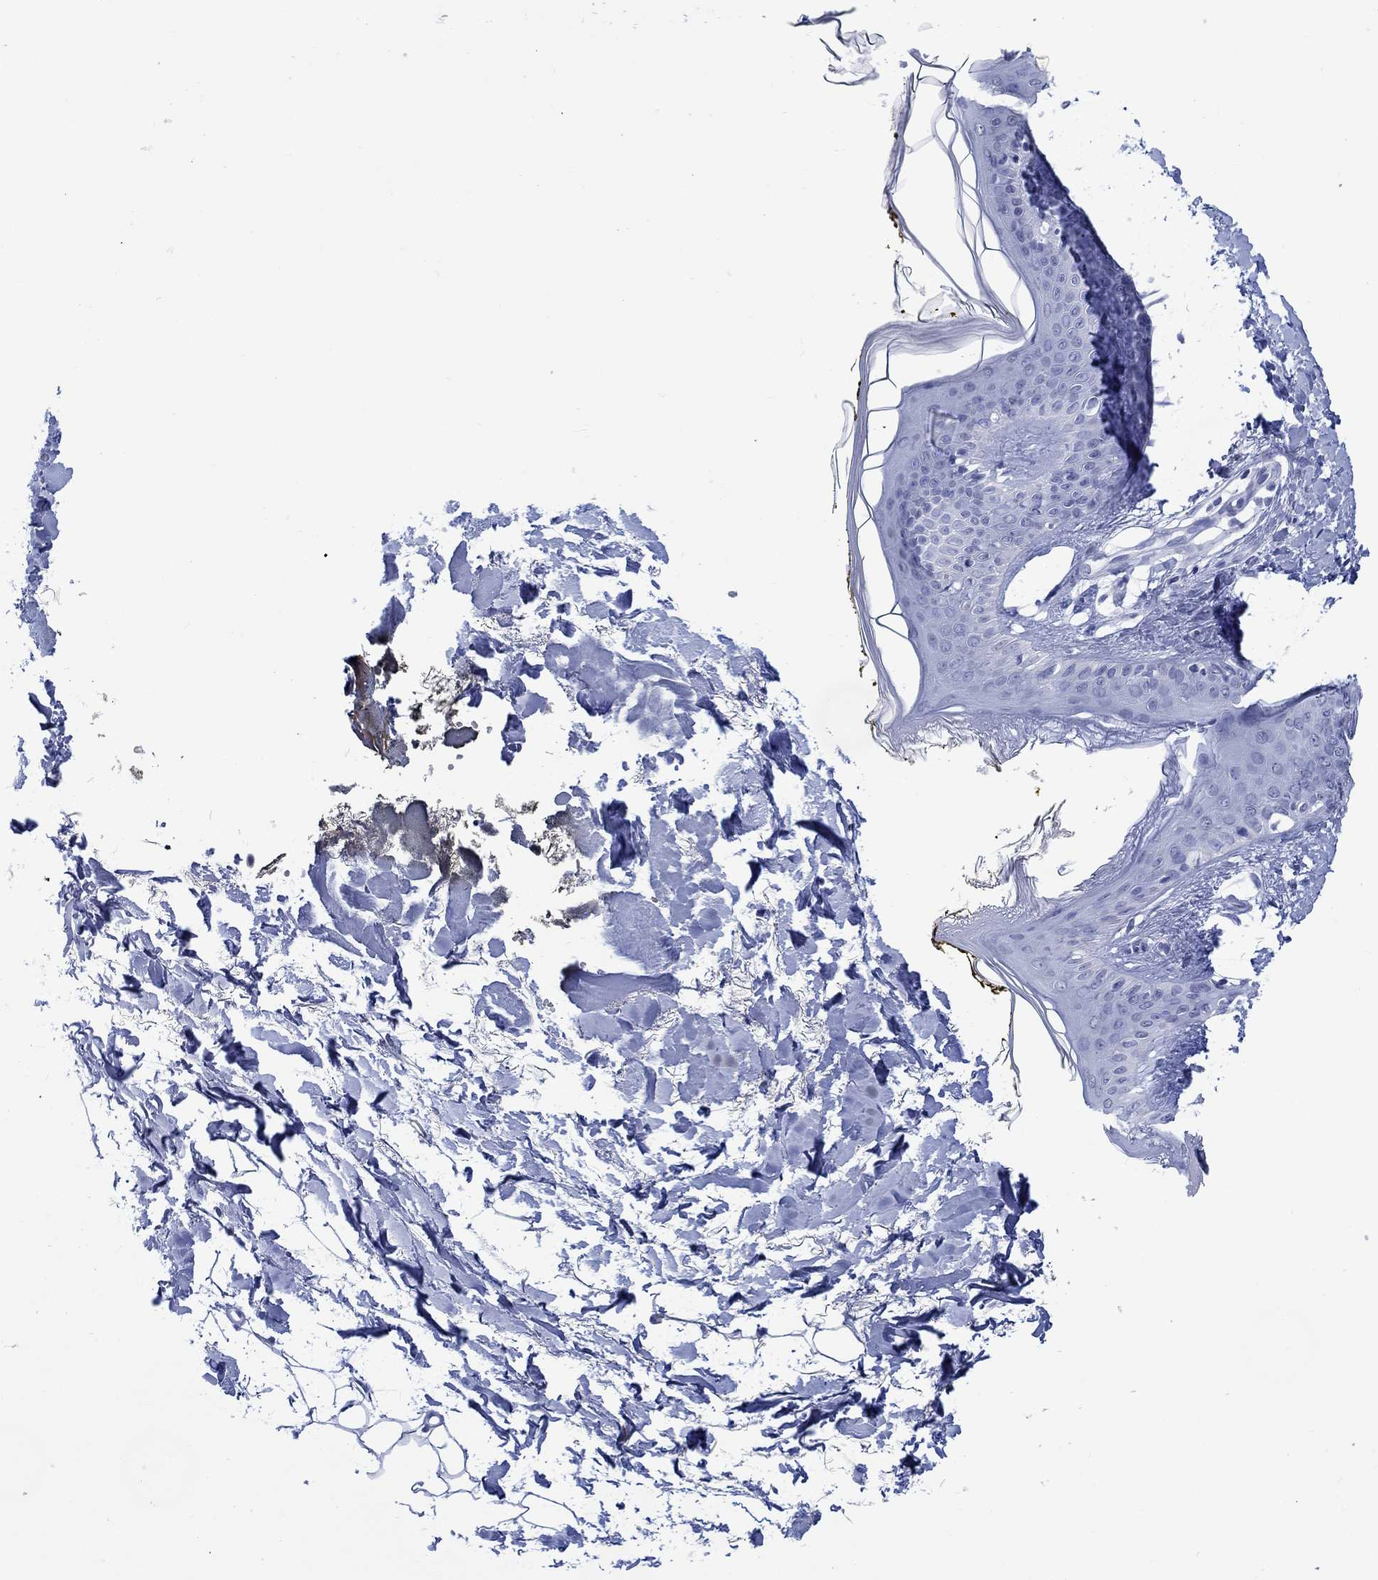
{"staining": {"intensity": "negative", "quantity": "none", "location": "none"}, "tissue": "skin", "cell_type": "Fibroblasts", "image_type": "normal", "snomed": [{"axis": "morphology", "description": "Normal tissue, NOS"}, {"axis": "topography", "description": "Skin"}], "caption": "High magnification brightfield microscopy of unremarkable skin stained with DAB (brown) and counterstained with hematoxylin (blue): fibroblasts show no significant positivity.", "gene": "MSI1", "patient": {"sex": "female", "age": 34}}